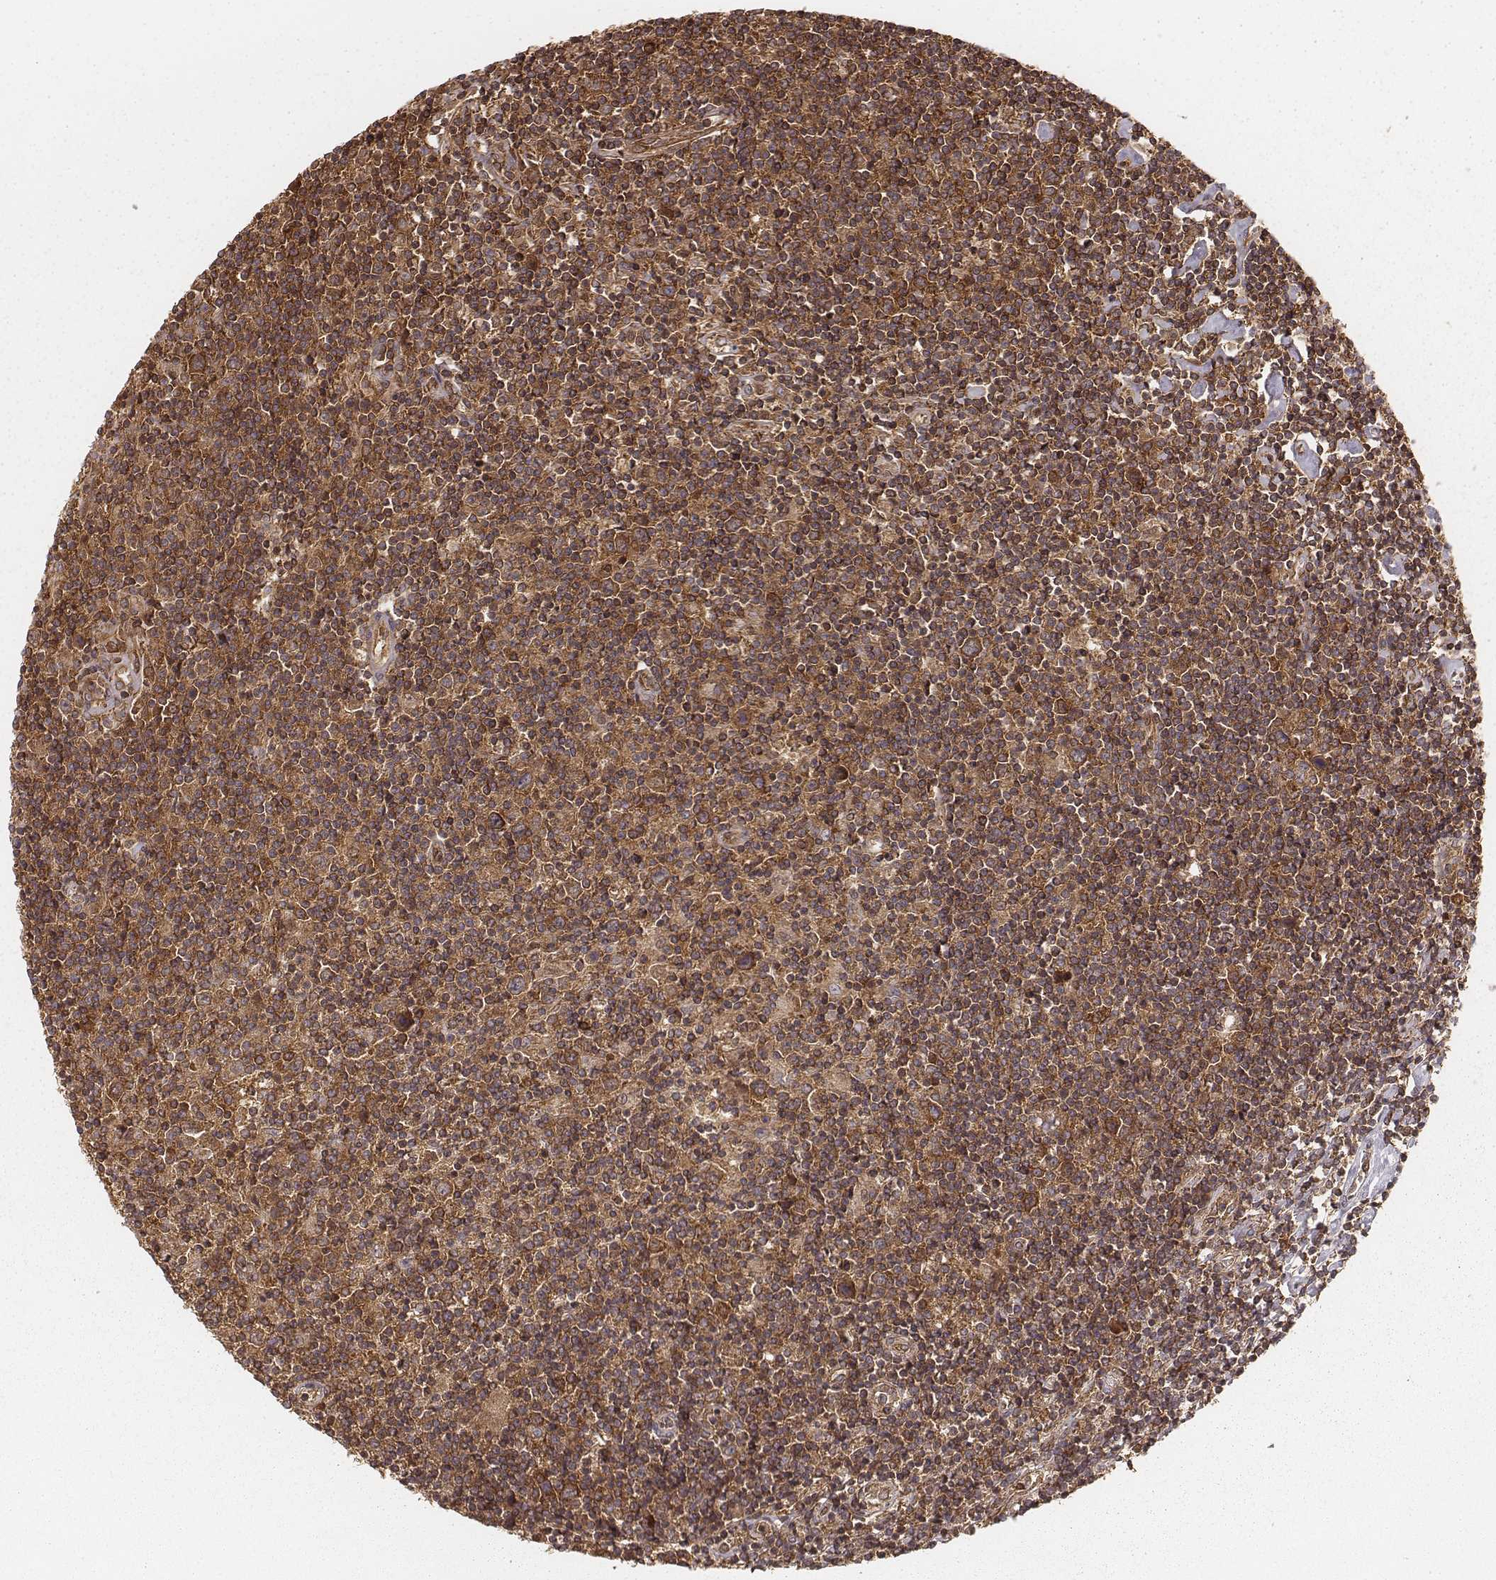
{"staining": {"intensity": "strong", "quantity": ">75%", "location": "cytoplasmic/membranous"}, "tissue": "lymphoma", "cell_type": "Tumor cells", "image_type": "cancer", "snomed": [{"axis": "morphology", "description": "Hodgkin's disease, NOS"}, {"axis": "topography", "description": "Lymph node"}], "caption": "High-magnification brightfield microscopy of lymphoma stained with DAB (brown) and counterstained with hematoxylin (blue). tumor cells exhibit strong cytoplasmic/membranous positivity is present in approximately>75% of cells.", "gene": "CARS1", "patient": {"sex": "male", "age": 40}}